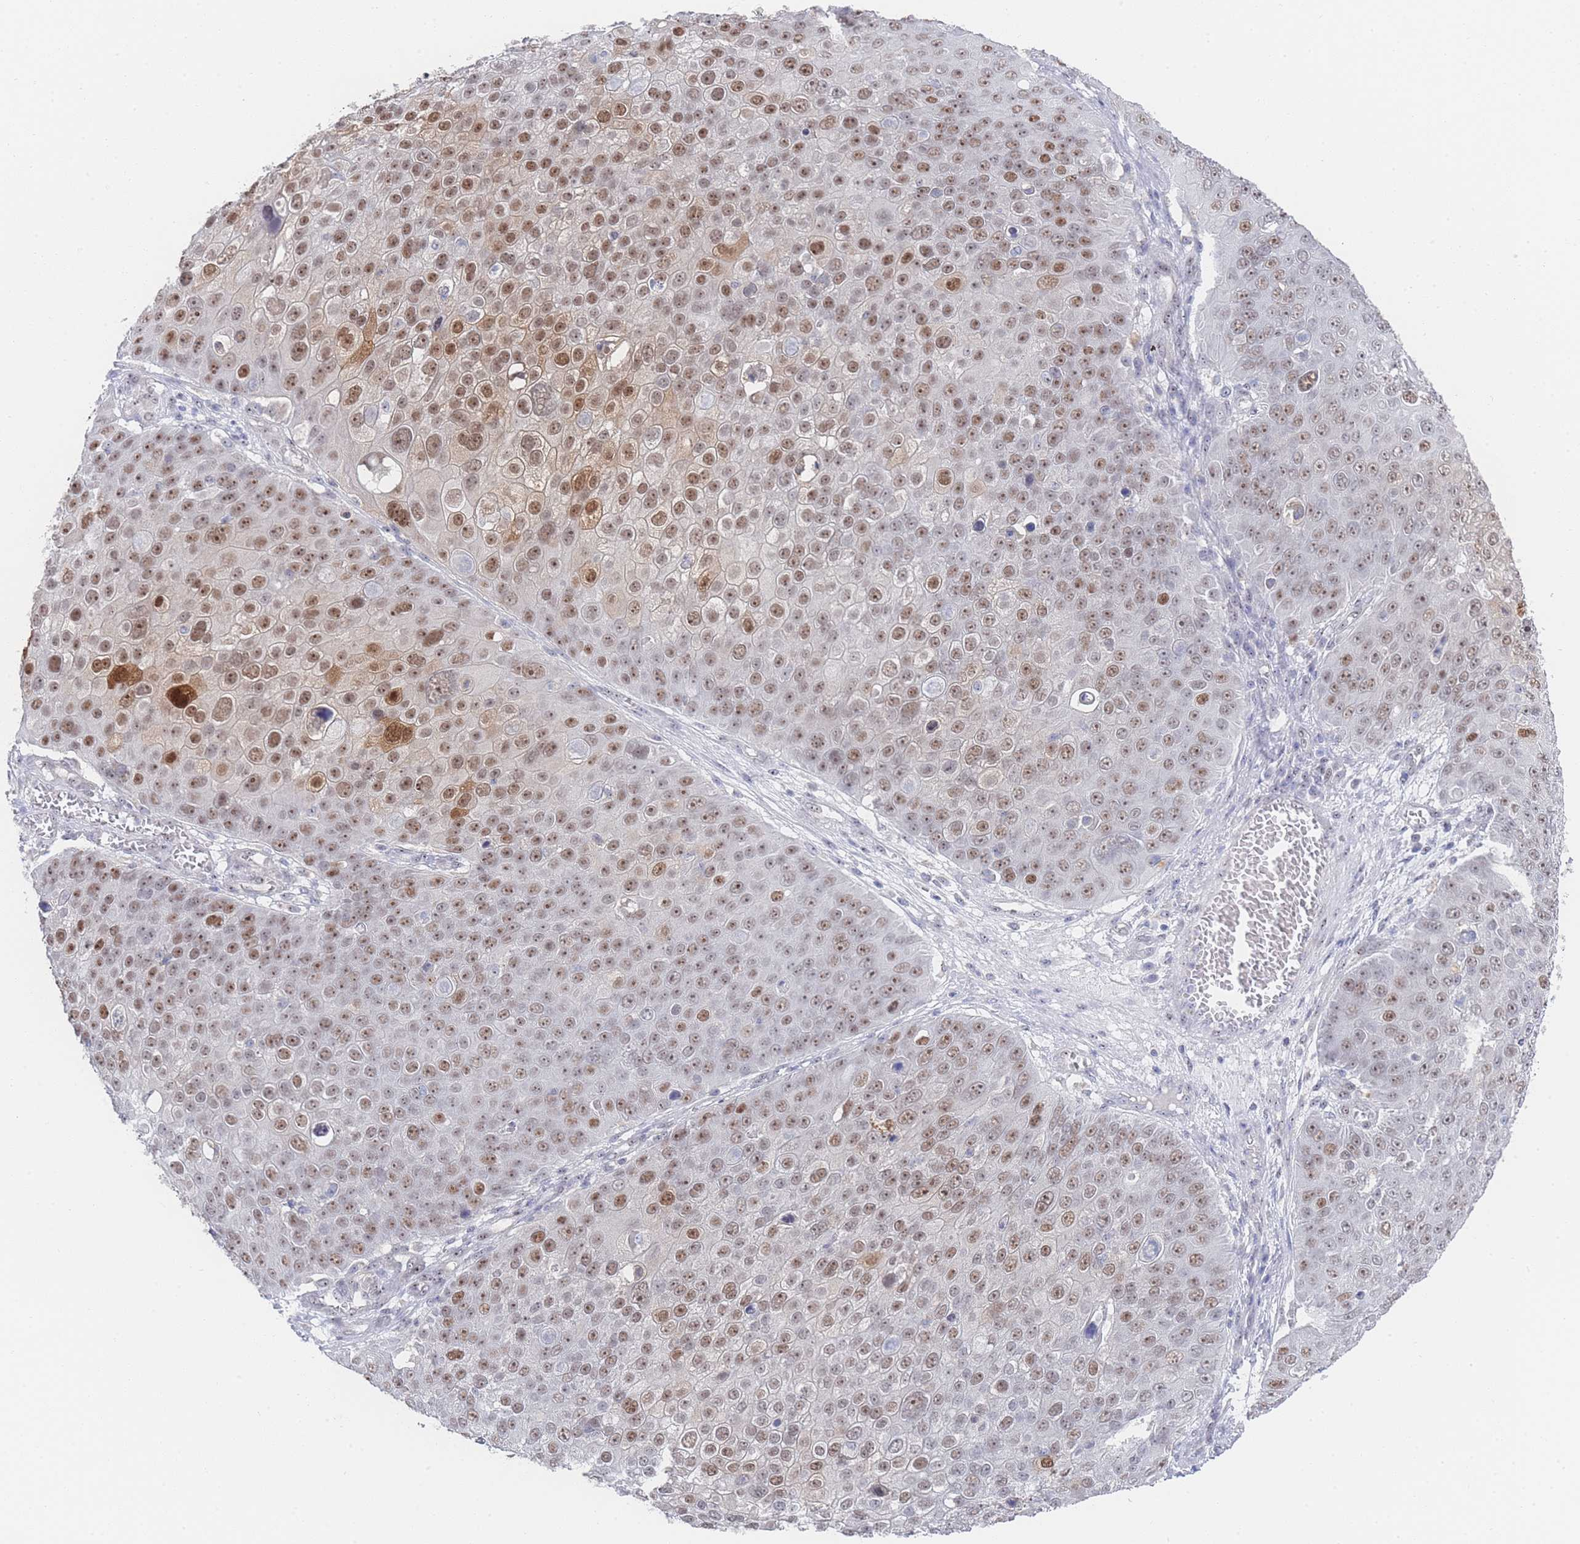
{"staining": {"intensity": "moderate", "quantity": ">75%", "location": "nuclear"}, "tissue": "skin cancer", "cell_type": "Tumor cells", "image_type": "cancer", "snomed": [{"axis": "morphology", "description": "Squamous cell carcinoma, NOS"}, {"axis": "topography", "description": "Skin"}], "caption": "Immunohistochemical staining of human skin cancer shows medium levels of moderate nuclear protein expression in about >75% of tumor cells.", "gene": "ZNF142", "patient": {"sex": "male", "age": 71}}